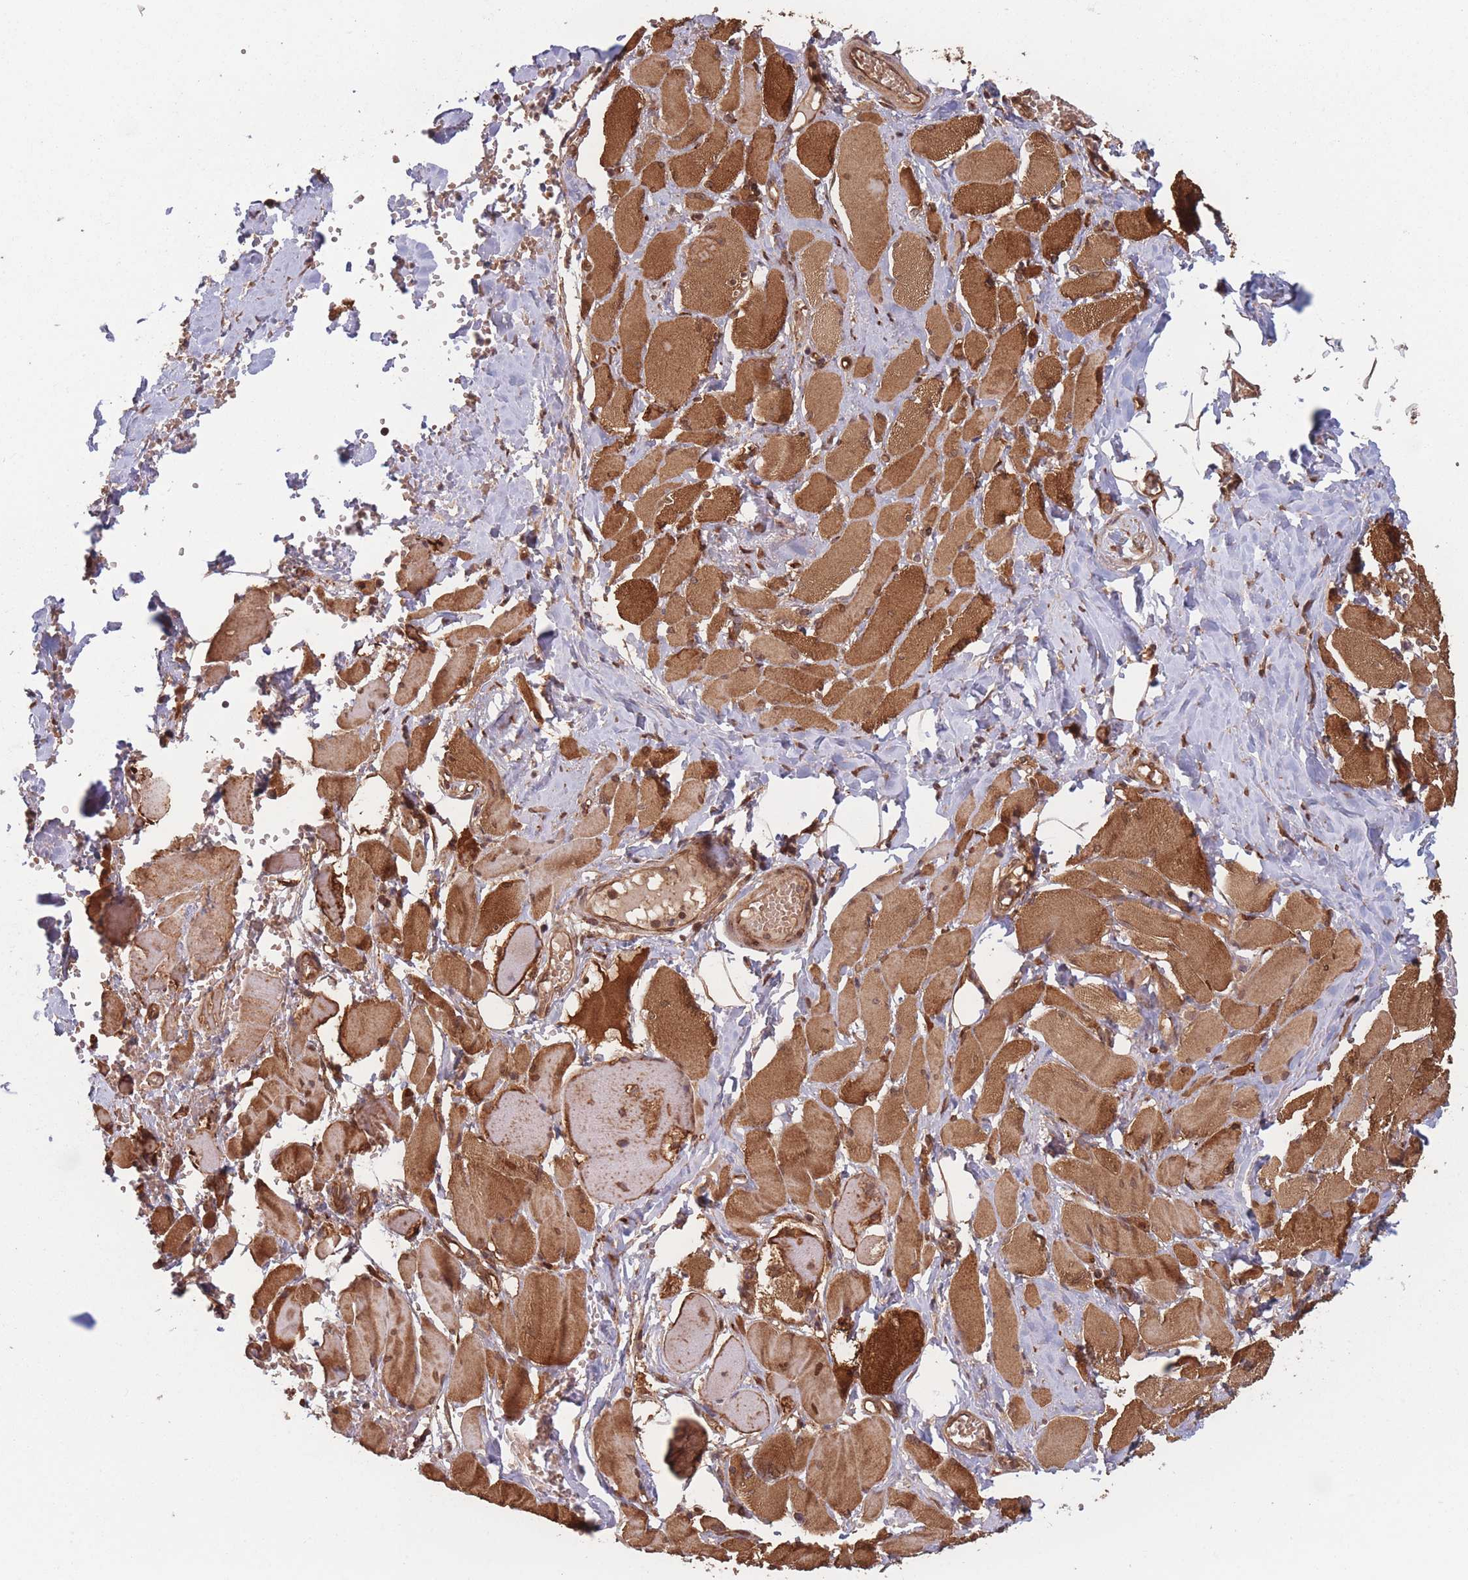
{"staining": {"intensity": "moderate", "quantity": ">75%", "location": "cytoplasmic/membranous"}, "tissue": "skeletal muscle", "cell_type": "Myocytes", "image_type": "normal", "snomed": [{"axis": "morphology", "description": "Normal tissue, NOS"}, {"axis": "morphology", "description": "Basal cell carcinoma"}, {"axis": "topography", "description": "Skeletal muscle"}], "caption": "Immunohistochemistry photomicrograph of unremarkable skeletal muscle: skeletal muscle stained using IHC exhibits medium levels of moderate protein expression localized specifically in the cytoplasmic/membranous of myocytes, appearing as a cytoplasmic/membranous brown color.", "gene": "PODXL2", "patient": {"sex": "female", "age": 64}}